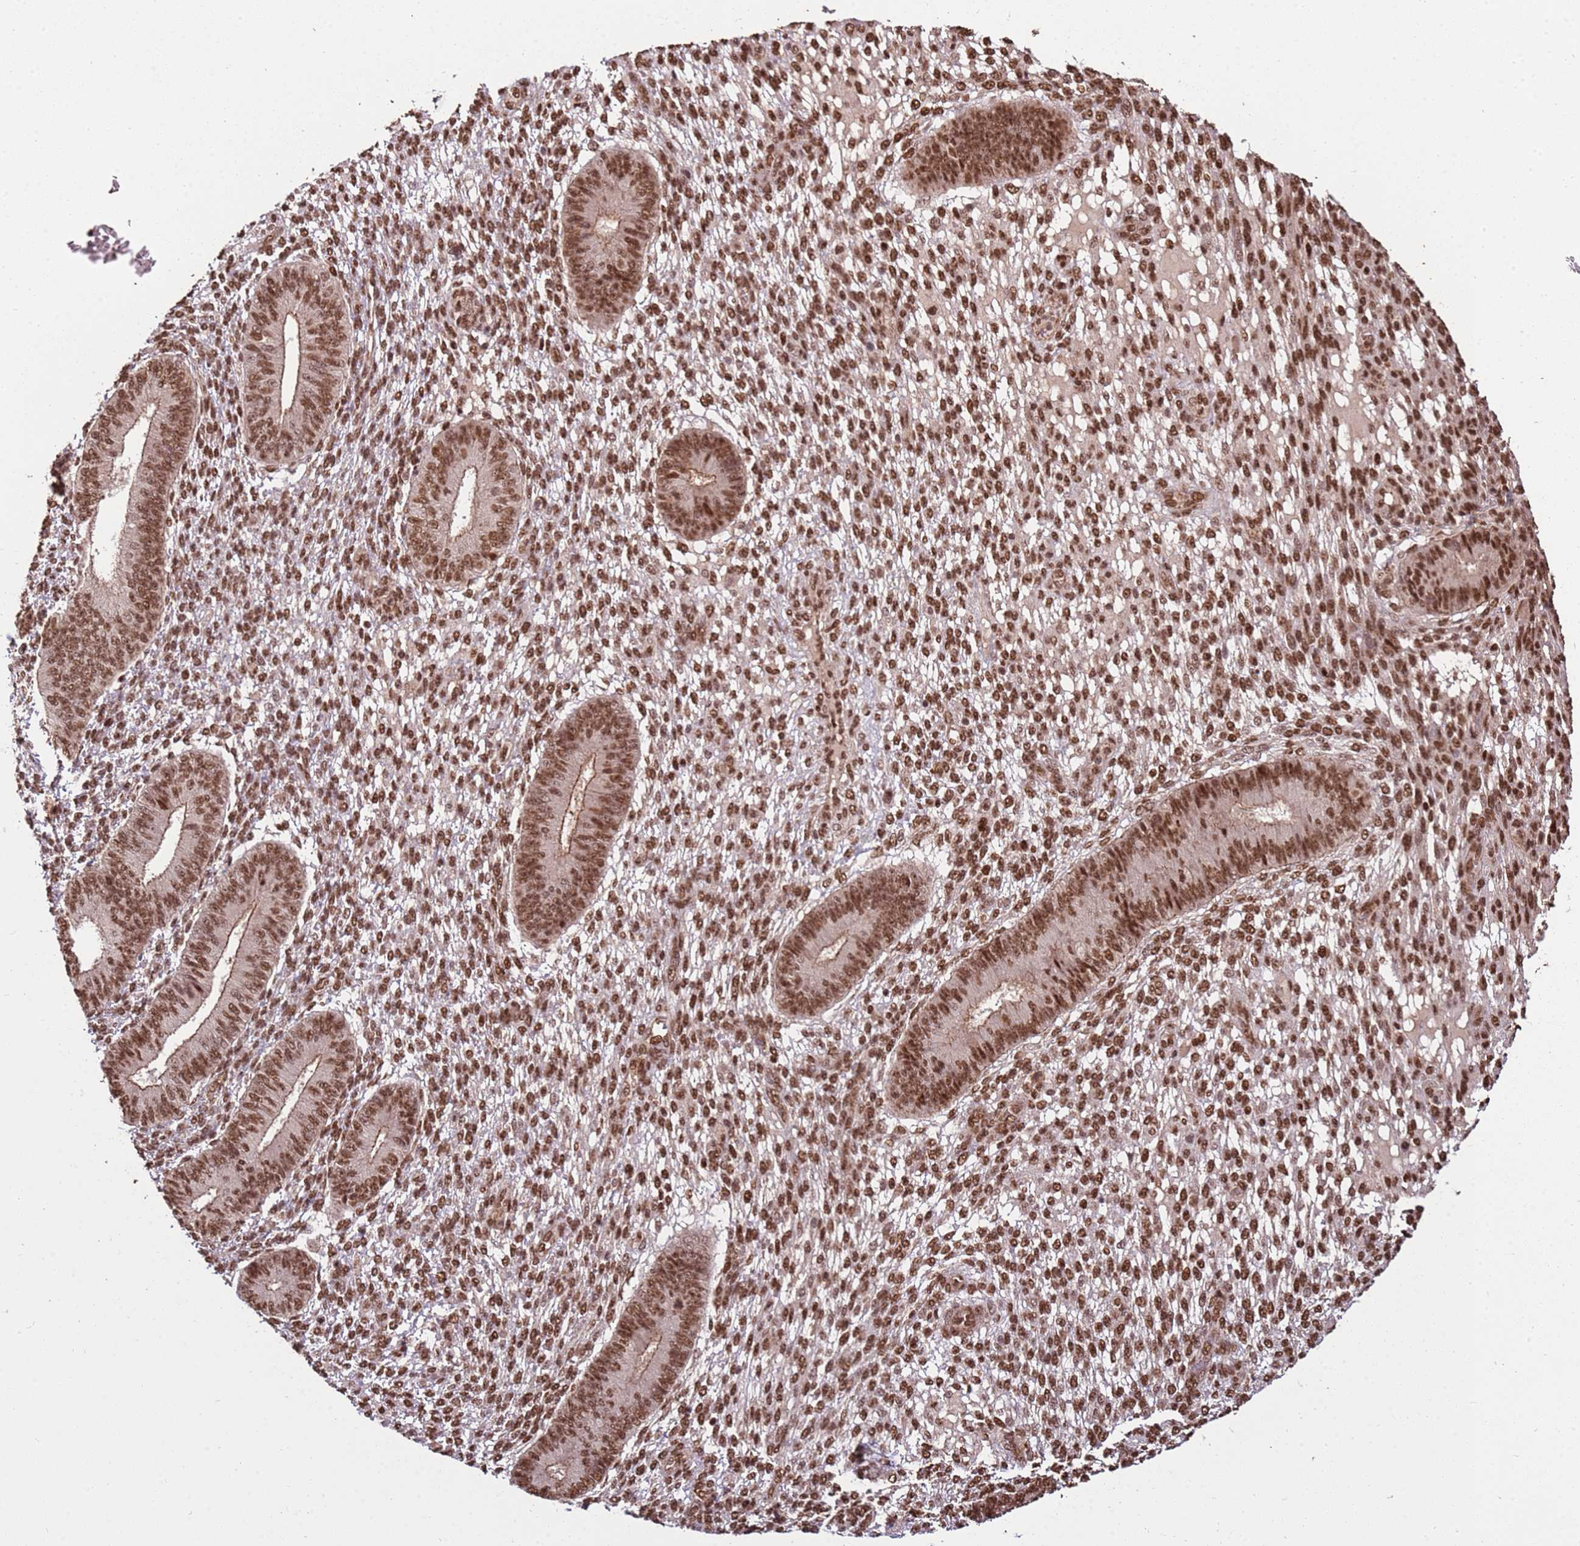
{"staining": {"intensity": "moderate", "quantity": ">75%", "location": "nuclear"}, "tissue": "endometrium", "cell_type": "Cells in endometrial stroma", "image_type": "normal", "snomed": [{"axis": "morphology", "description": "Normal tissue, NOS"}, {"axis": "topography", "description": "Endometrium"}], "caption": "A high-resolution histopathology image shows IHC staining of normal endometrium, which displays moderate nuclear expression in approximately >75% of cells in endometrial stroma. The protein is shown in brown color, while the nuclei are stained blue.", "gene": "ZBTB12", "patient": {"sex": "female", "age": 49}}